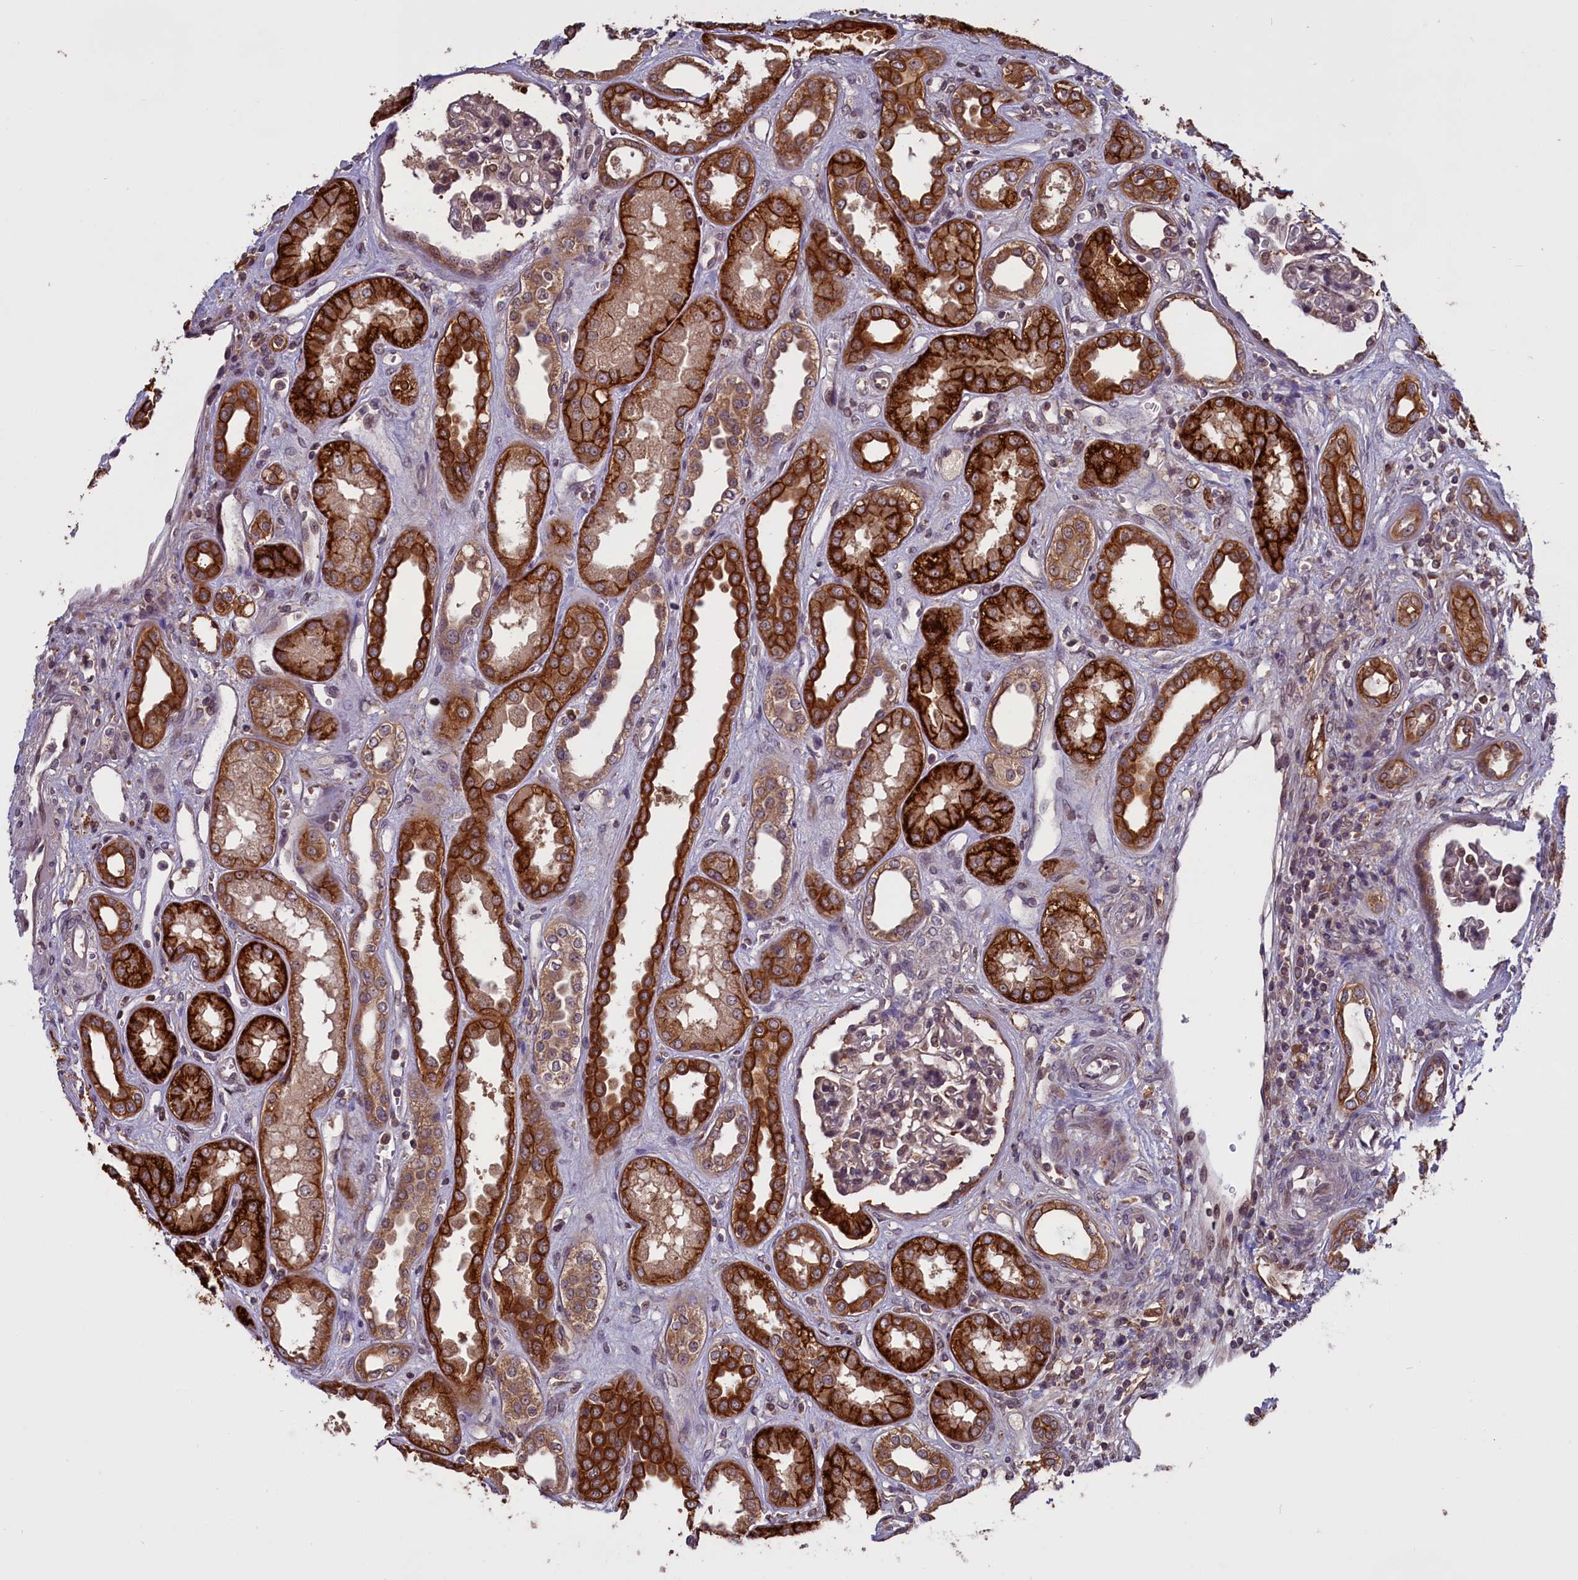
{"staining": {"intensity": "weak", "quantity": "<25%", "location": "cytoplasmic/membranous"}, "tissue": "kidney", "cell_type": "Cells in glomeruli", "image_type": "normal", "snomed": [{"axis": "morphology", "description": "Normal tissue, NOS"}, {"axis": "topography", "description": "Kidney"}], "caption": "The micrograph exhibits no staining of cells in glomeruli in unremarkable kidney. Brightfield microscopy of immunohistochemistry stained with DAB (brown) and hematoxylin (blue), captured at high magnification.", "gene": "DENND1B", "patient": {"sex": "male", "age": 59}}